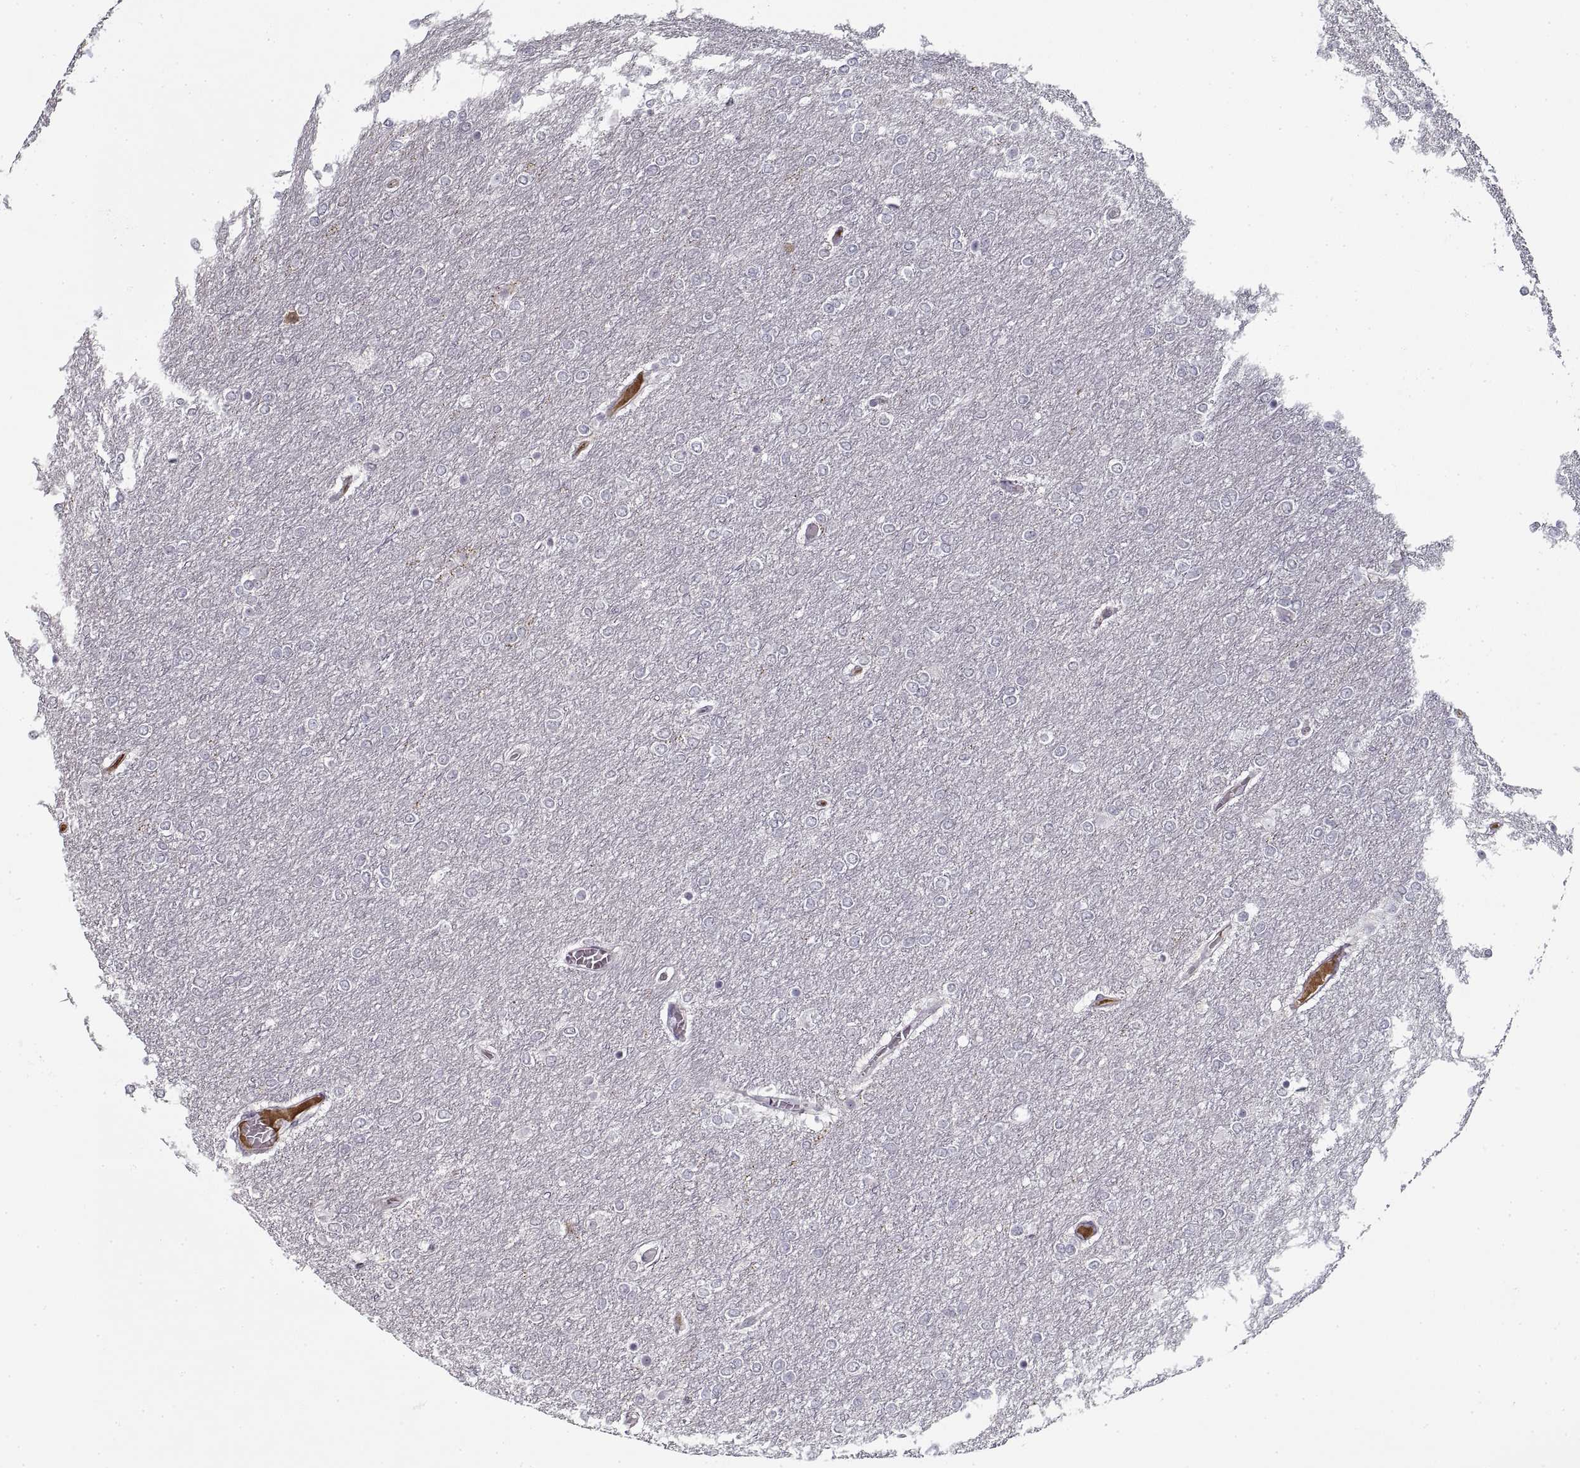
{"staining": {"intensity": "negative", "quantity": "none", "location": "none"}, "tissue": "glioma", "cell_type": "Tumor cells", "image_type": "cancer", "snomed": [{"axis": "morphology", "description": "Glioma, malignant, High grade"}, {"axis": "topography", "description": "Brain"}], "caption": "Immunohistochemical staining of glioma reveals no significant staining in tumor cells.", "gene": "GAD2", "patient": {"sex": "female", "age": 61}}